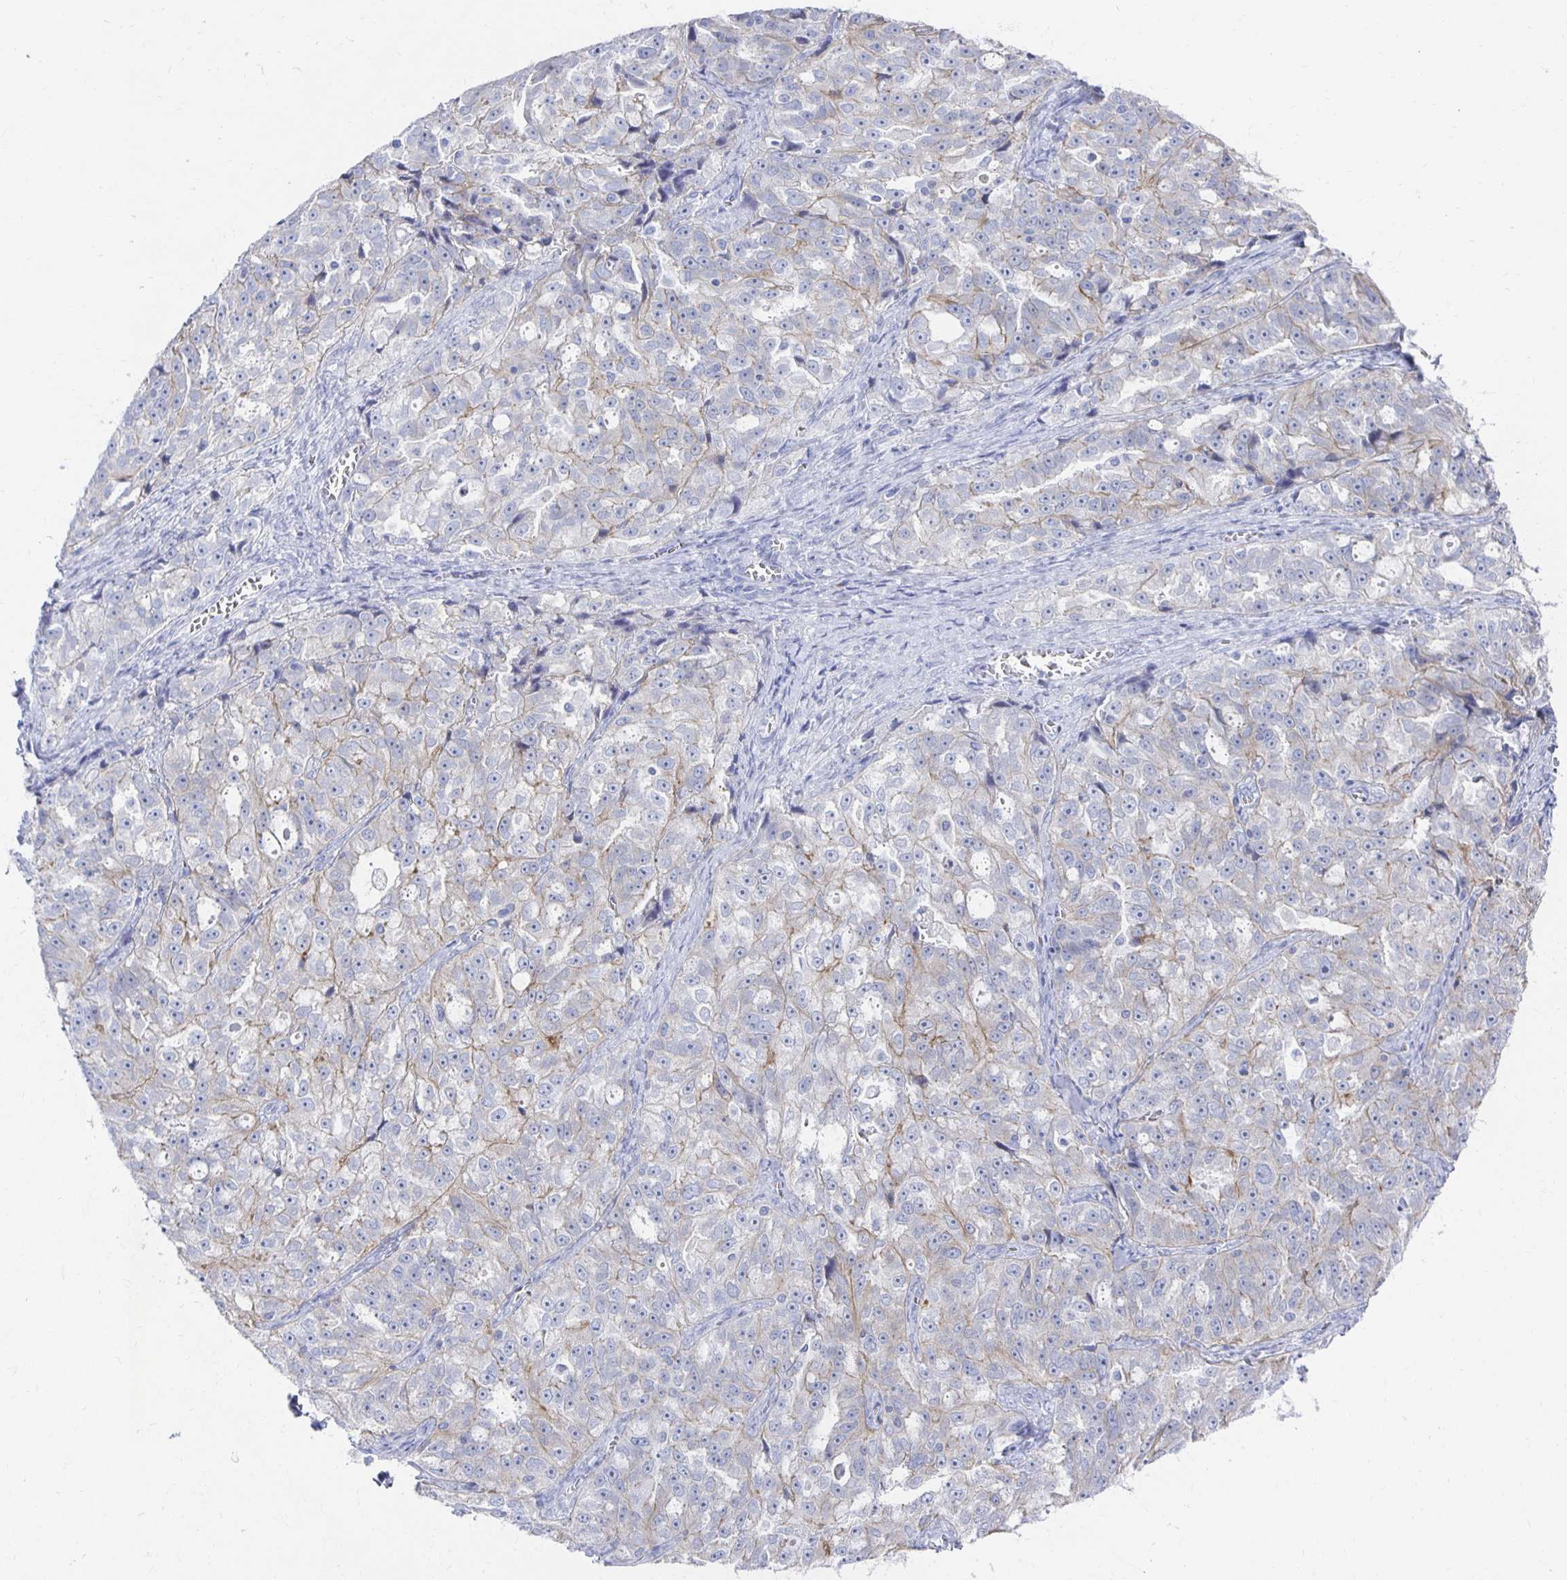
{"staining": {"intensity": "weak", "quantity": "<25%", "location": "cytoplasmic/membranous"}, "tissue": "ovarian cancer", "cell_type": "Tumor cells", "image_type": "cancer", "snomed": [{"axis": "morphology", "description": "Cystadenocarcinoma, serous, NOS"}, {"axis": "topography", "description": "Ovary"}], "caption": "IHC of ovarian cancer shows no staining in tumor cells.", "gene": "PRDM7", "patient": {"sex": "female", "age": 51}}